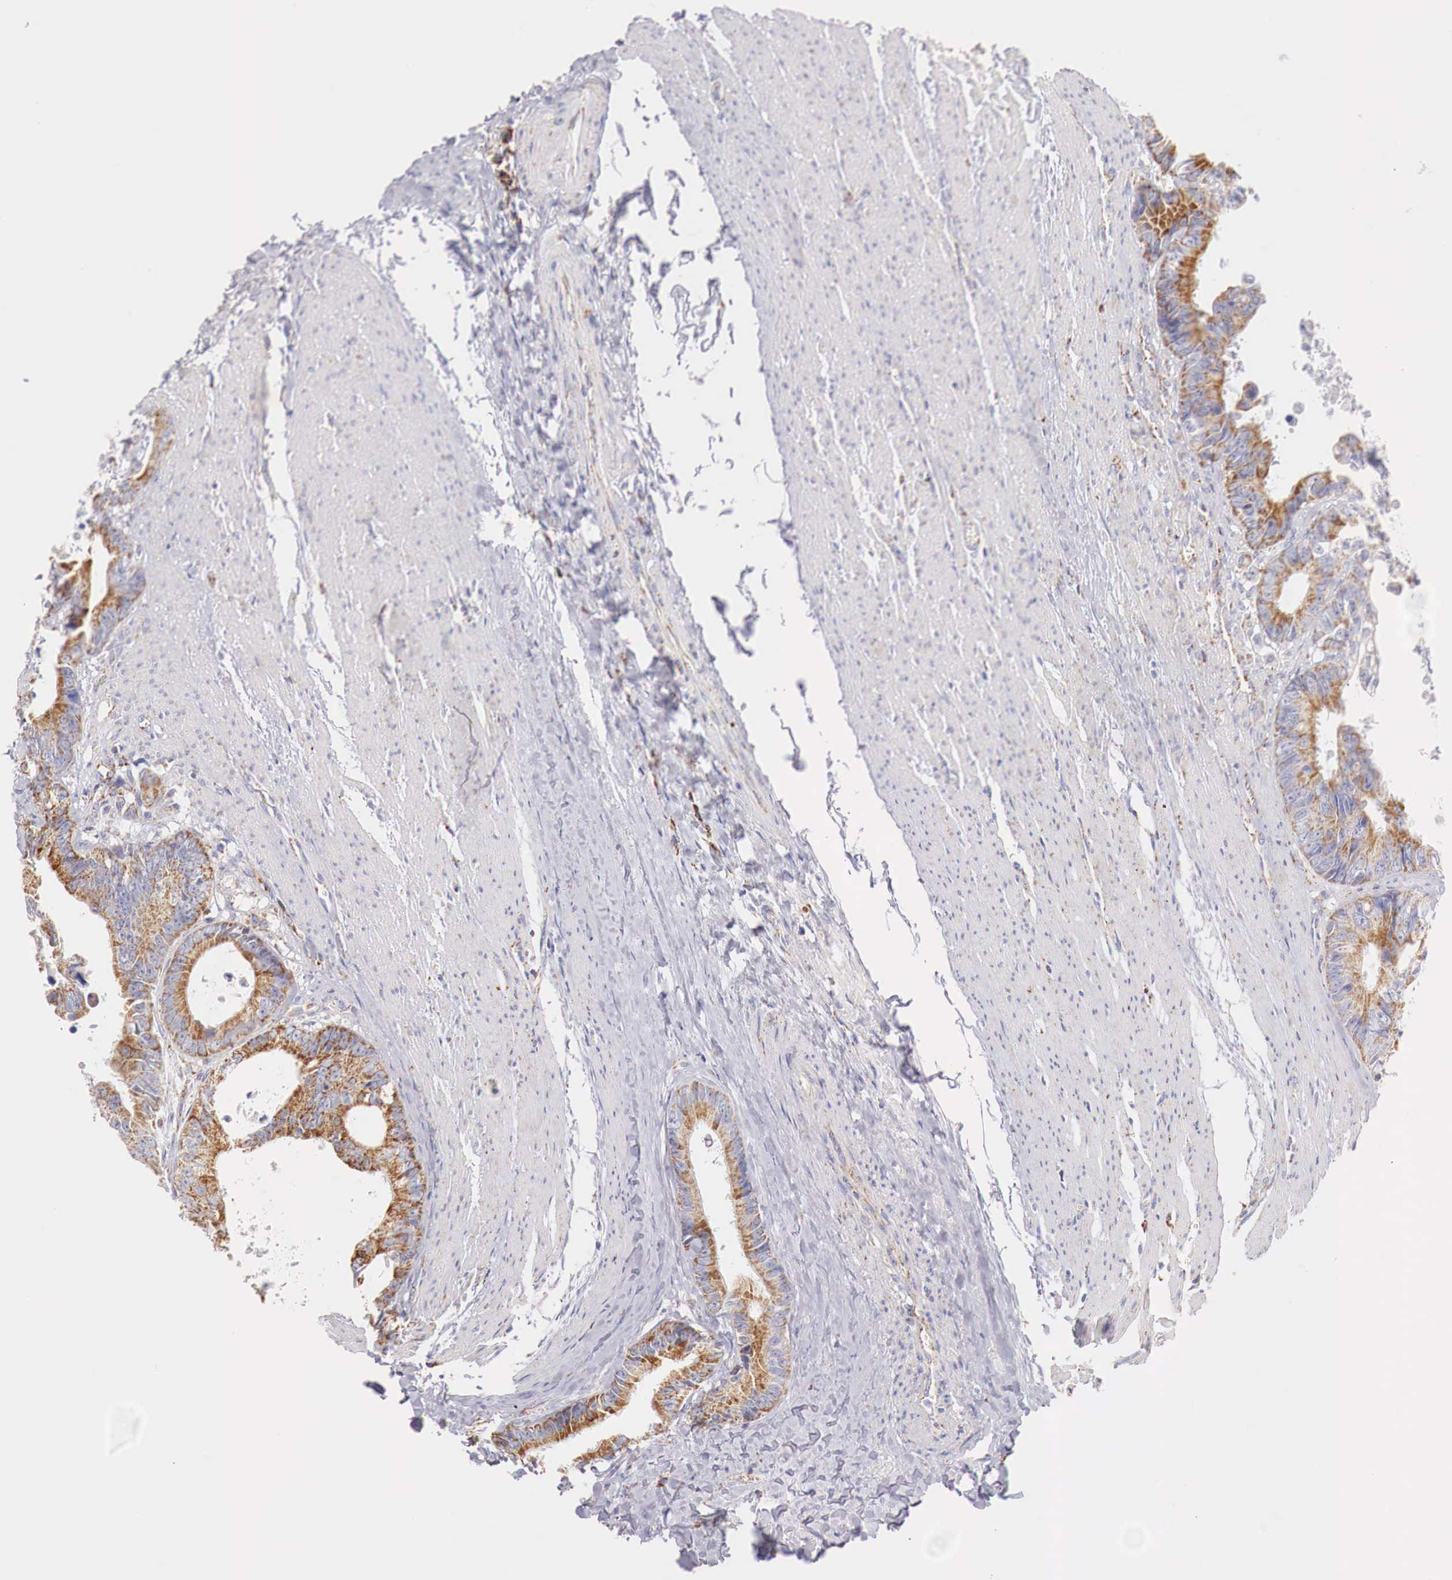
{"staining": {"intensity": "moderate", "quantity": ">75%", "location": "cytoplasmic/membranous"}, "tissue": "colorectal cancer", "cell_type": "Tumor cells", "image_type": "cancer", "snomed": [{"axis": "morphology", "description": "Adenocarcinoma, NOS"}, {"axis": "topography", "description": "Rectum"}], "caption": "A medium amount of moderate cytoplasmic/membranous expression is appreciated in approximately >75% of tumor cells in colorectal adenocarcinoma tissue. (Brightfield microscopy of DAB IHC at high magnification).", "gene": "IDH3G", "patient": {"sex": "female", "age": 98}}